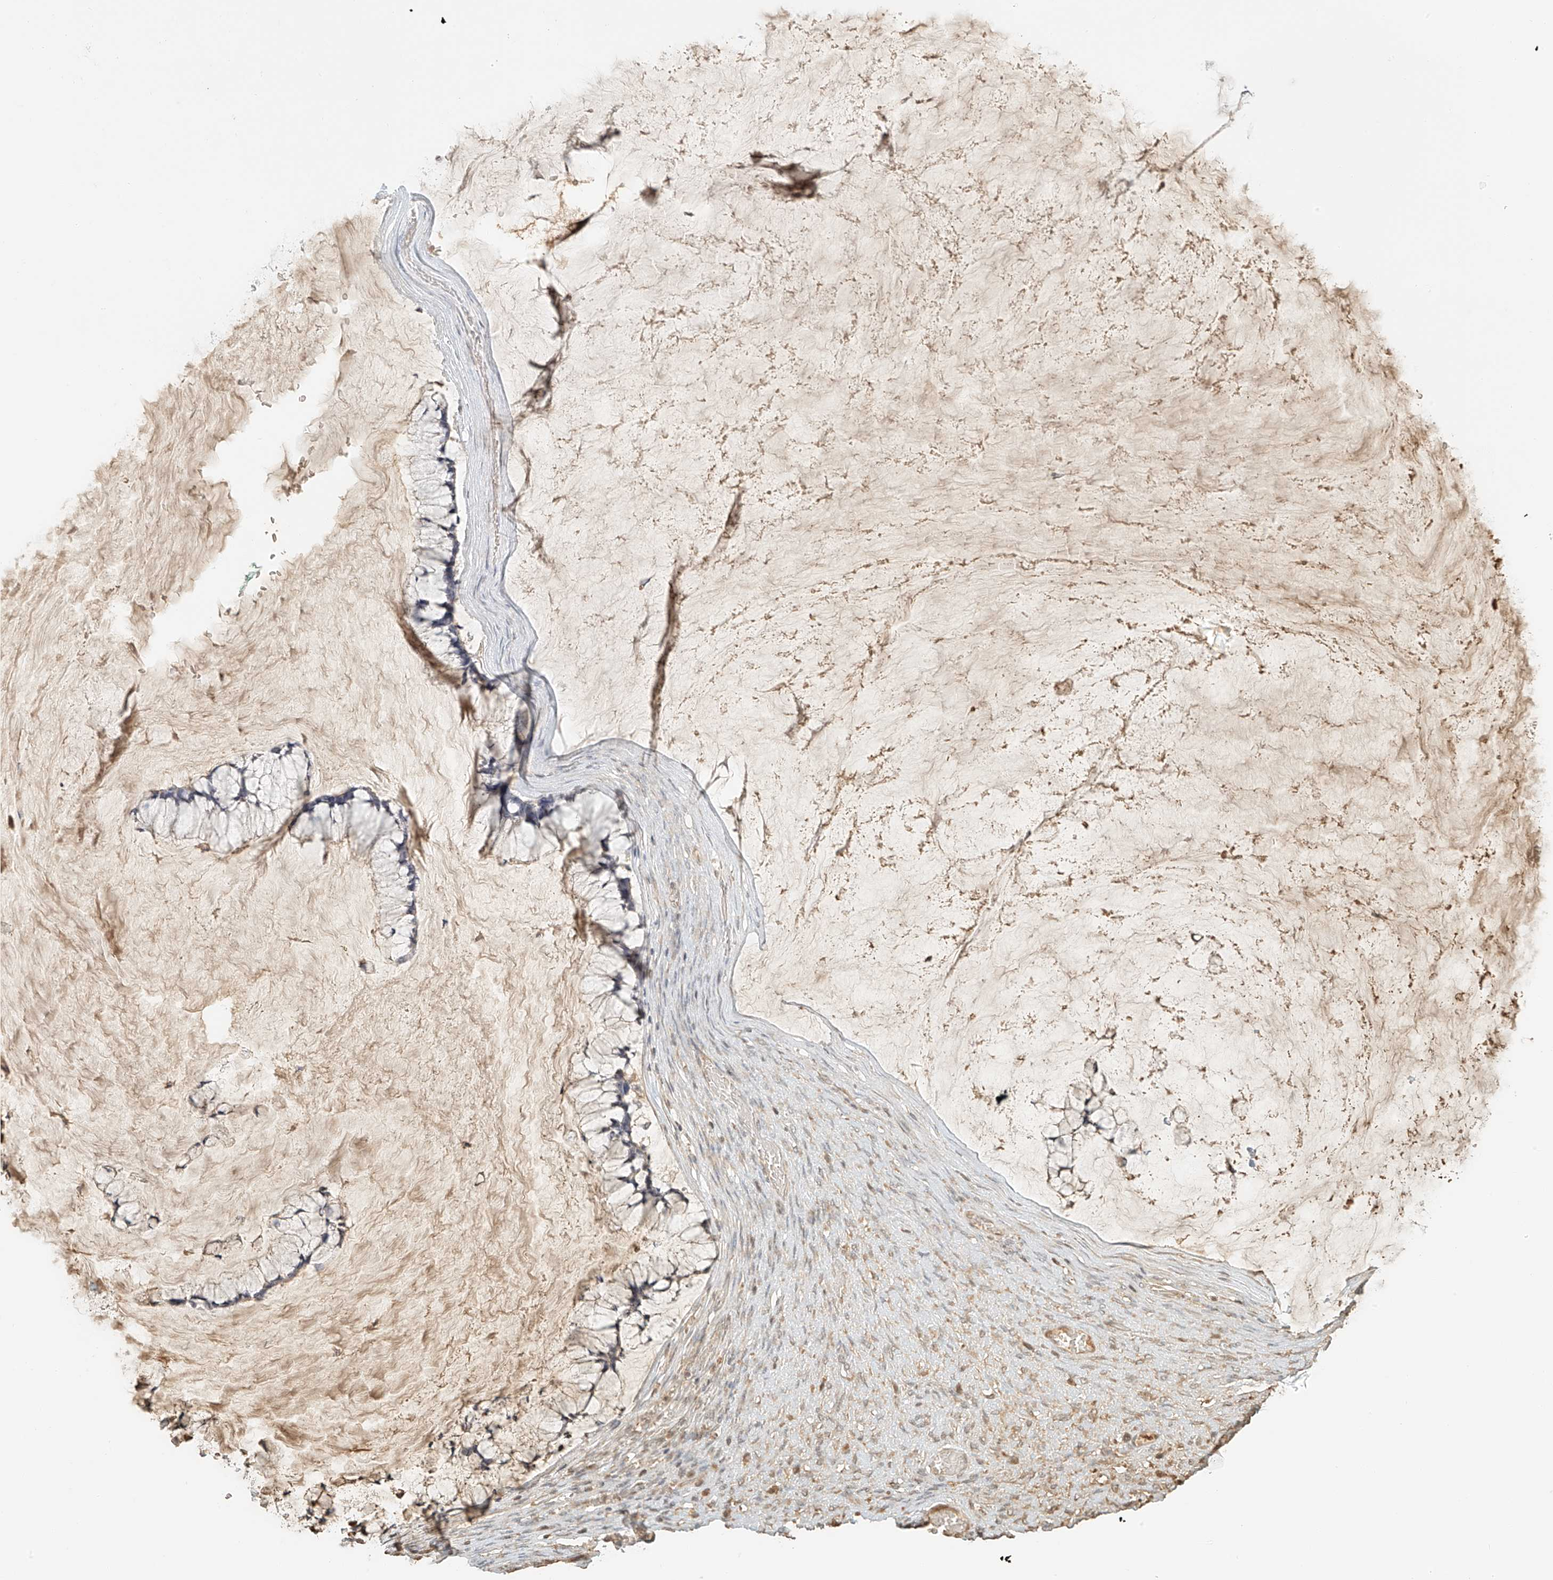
{"staining": {"intensity": "negative", "quantity": "none", "location": "none"}, "tissue": "ovarian cancer", "cell_type": "Tumor cells", "image_type": "cancer", "snomed": [{"axis": "morphology", "description": "Cystadenocarcinoma, mucinous, NOS"}, {"axis": "topography", "description": "Ovary"}], "caption": "Photomicrograph shows no significant protein staining in tumor cells of mucinous cystadenocarcinoma (ovarian).", "gene": "UPK1B", "patient": {"sex": "female", "age": 42}}